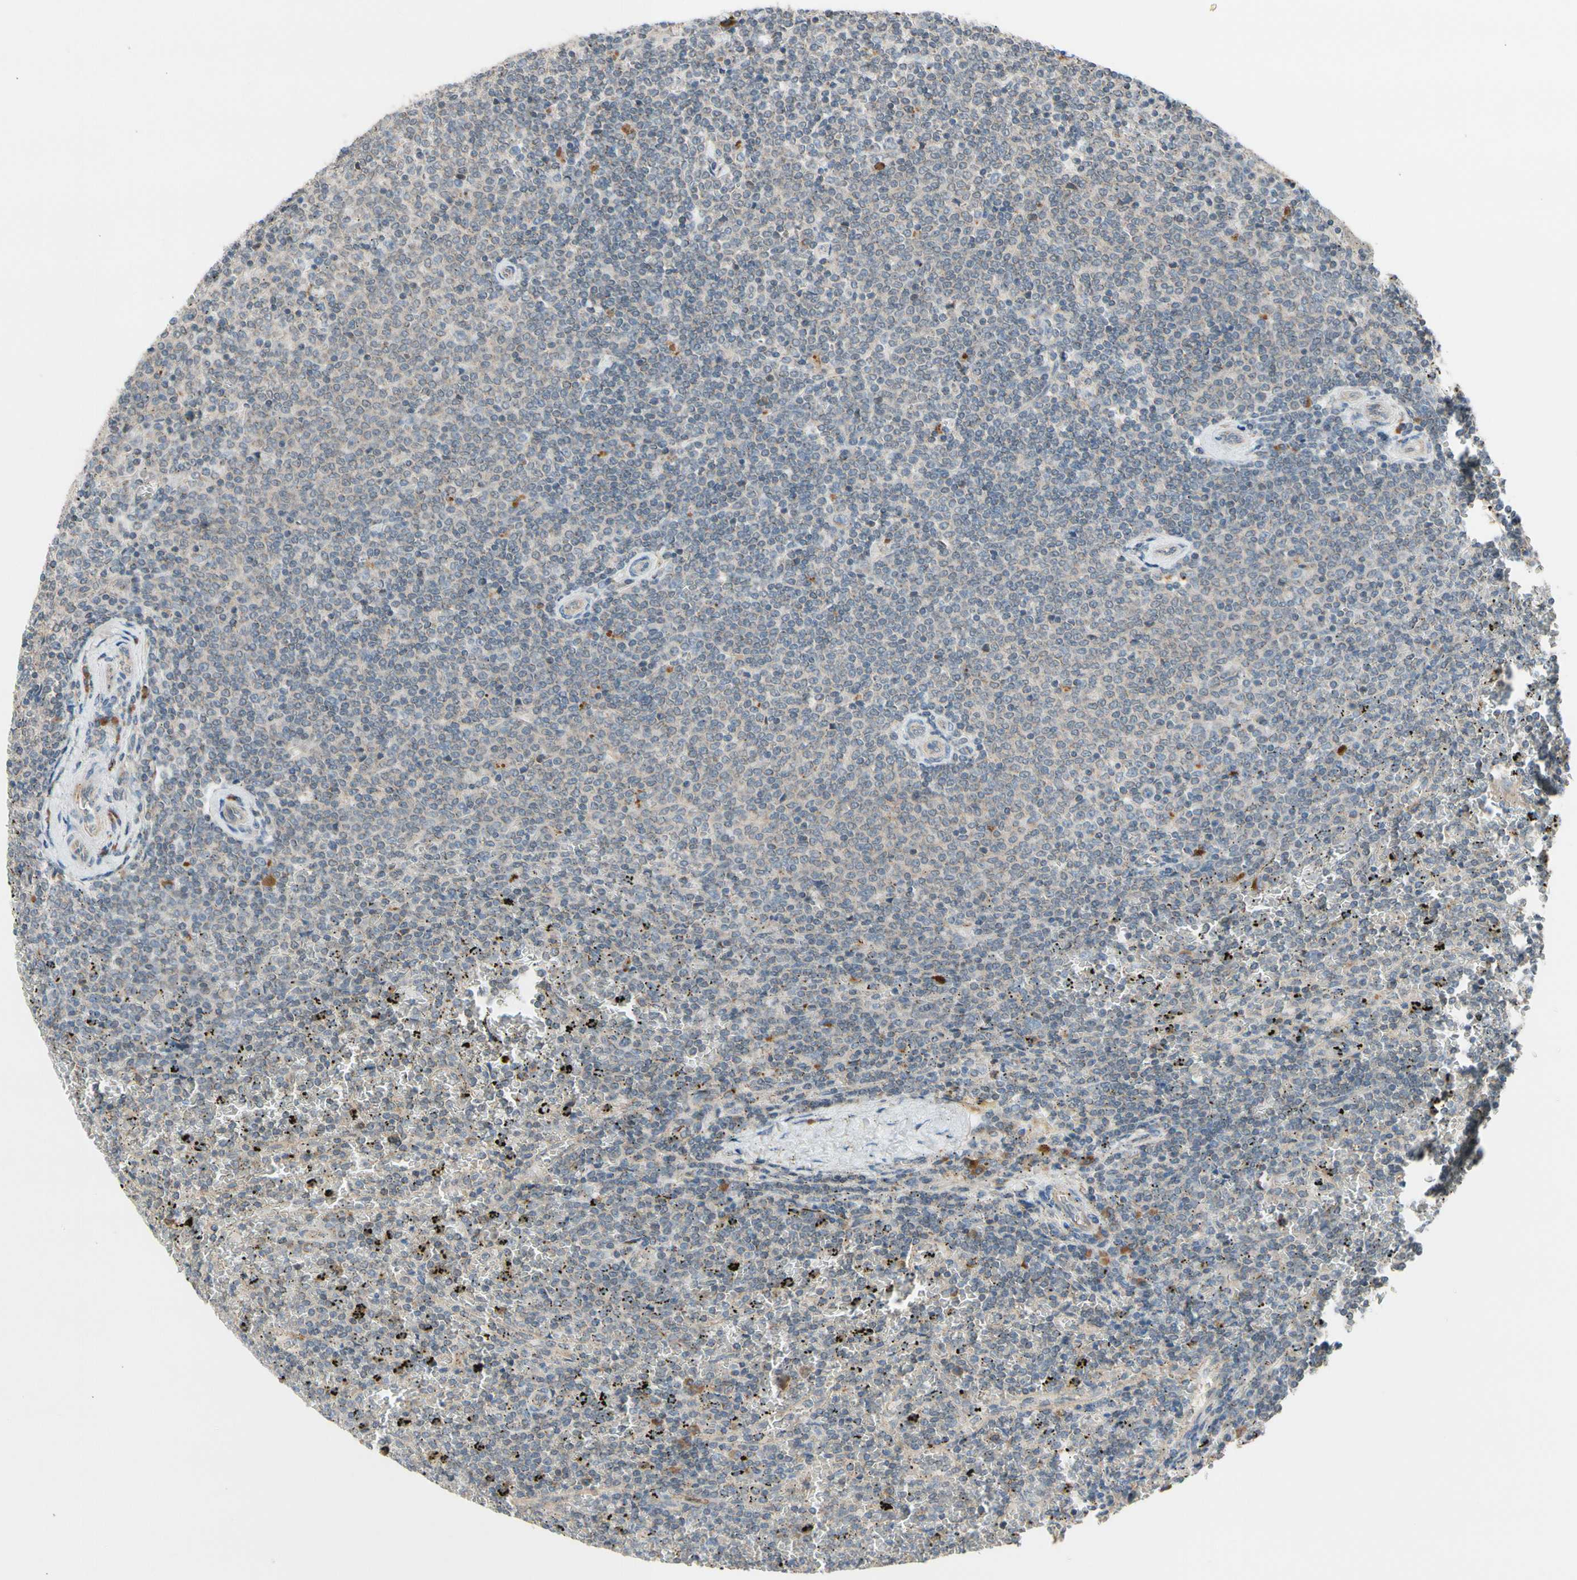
{"staining": {"intensity": "weak", "quantity": "25%-75%", "location": "cytoplasmic/membranous"}, "tissue": "lymphoma", "cell_type": "Tumor cells", "image_type": "cancer", "snomed": [{"axis": "morphology", "description": "Malignant lymphoma, non-Hodgkin's type, Low grade"}, {"axis": "topography", "description": "Spleen"}], "caption": "Weak cytoplasmic/membranous protein staining is seen in about 25%-75% of tumor cells in lymphoma. (Stains: DAB in brown, nuclei in blue, Microscopy: brightfield microscopy at high magnification).", "gene": "GALNT5", "patient": {"sex": "female", "age": 77}}